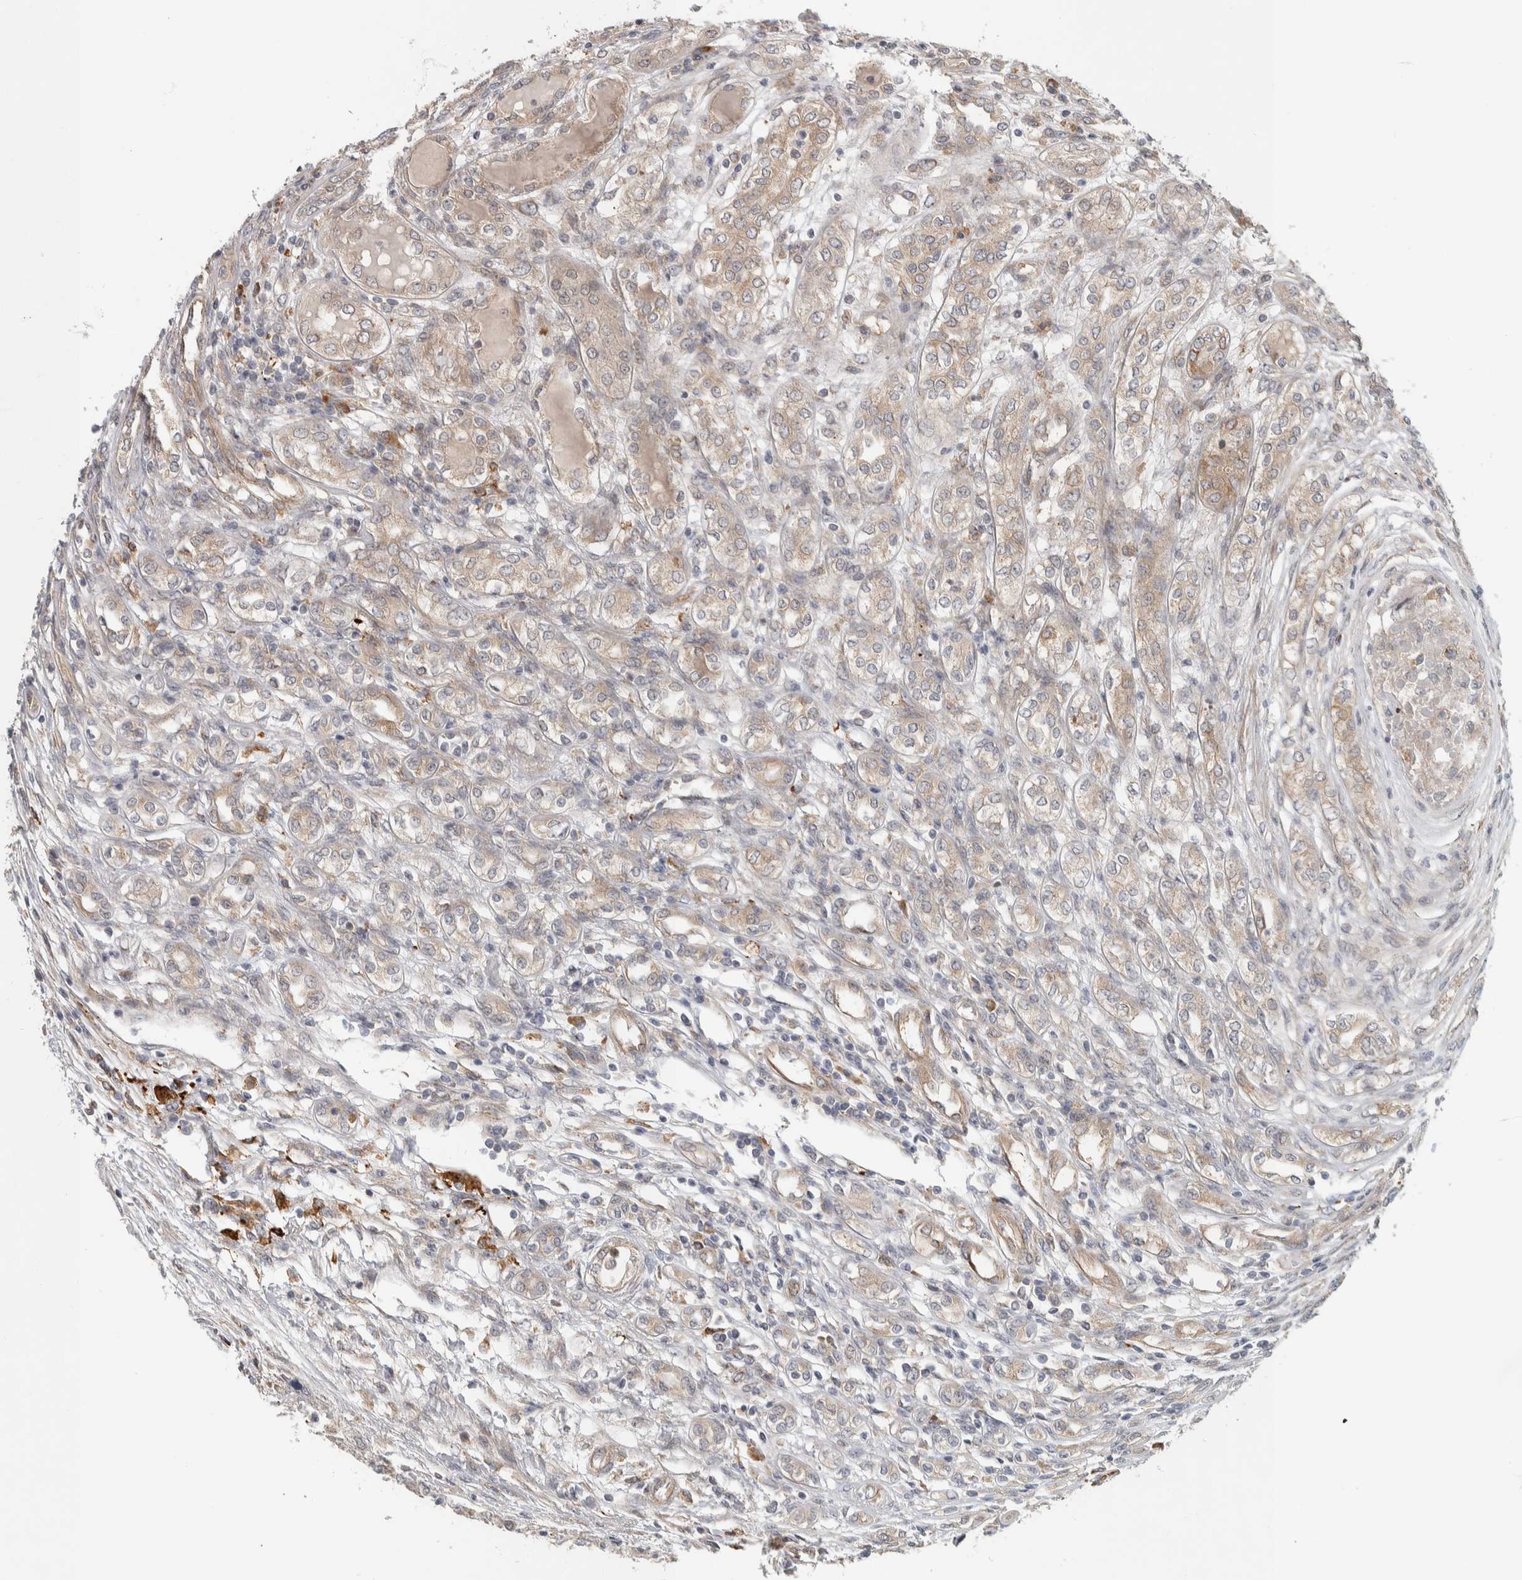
{"staining": {"intensity": "weak", "quantity": "<25%", "location": "cytoplasmic/membranous"}, "tissue": "renal cancer", "cell_type": "Tumor cells", "image_type": "cancer", "snomed": [{"axis": "morphology", "description": "Adenocarcinoma, NOS"}, {"axis": "topography", "description": "Kidney"}], "caption": "This is an immunohistochemistry (IHC) image of human renal cancer. There is no staining in tumor cells.", "gene": "TBC1D31", "patient": {"sex": "female", "age": 54}}